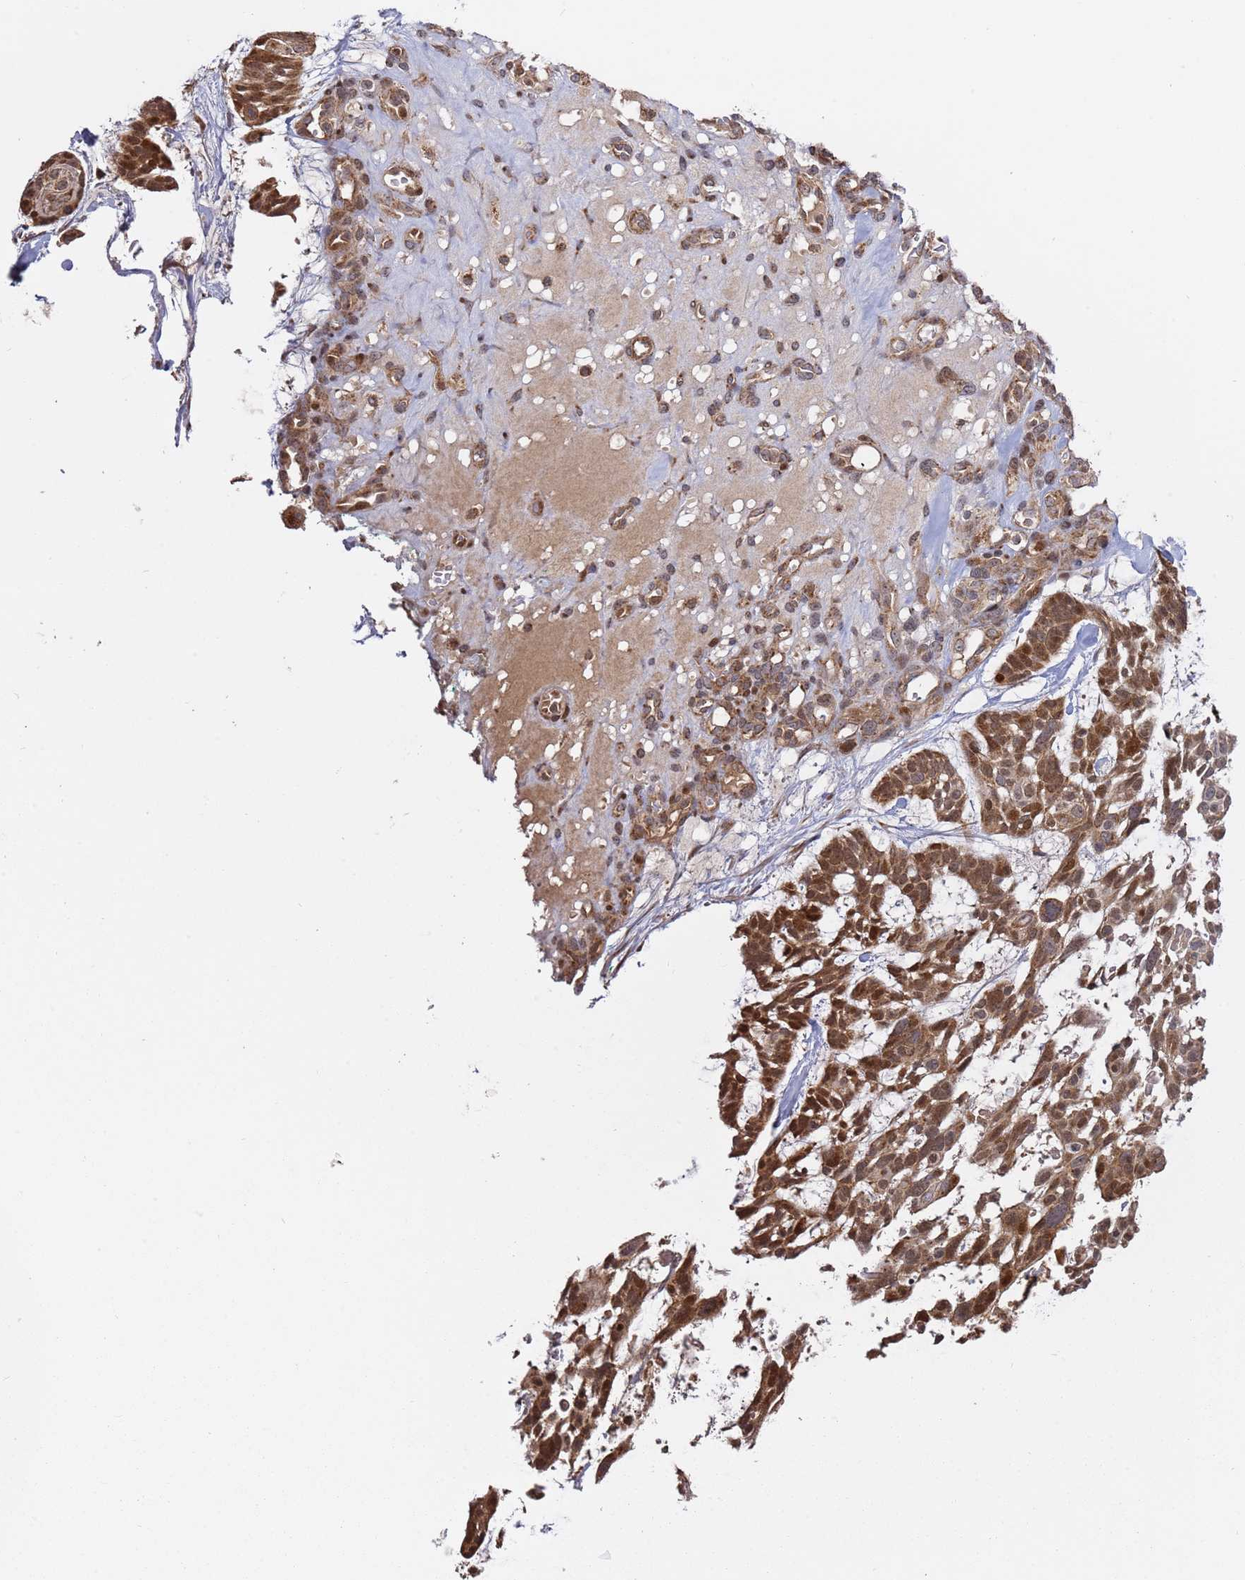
{"staining": {"intensity": "strong", "quantity": ">75%", "location": "cytoplasmic/membranous,nuclear"}, "tissue": "skin cancer", "cell_type": "Tumor cells", "image_type": "cancer", "snomed": [{"axis": "morphology", "description": "Basal cell carcinoma"}, {"axis": "topography", "description": "Skin"}], "caption": "This histopathology image exhibits IHC staining of human skin cancer (basal cell carcinoma), with high strong cytoplasmic/membranous and nuclear expression in approximately >75% of tumor cells.", "gene": "RCOR2", "patient": {"sex": "male", "age": 88}}